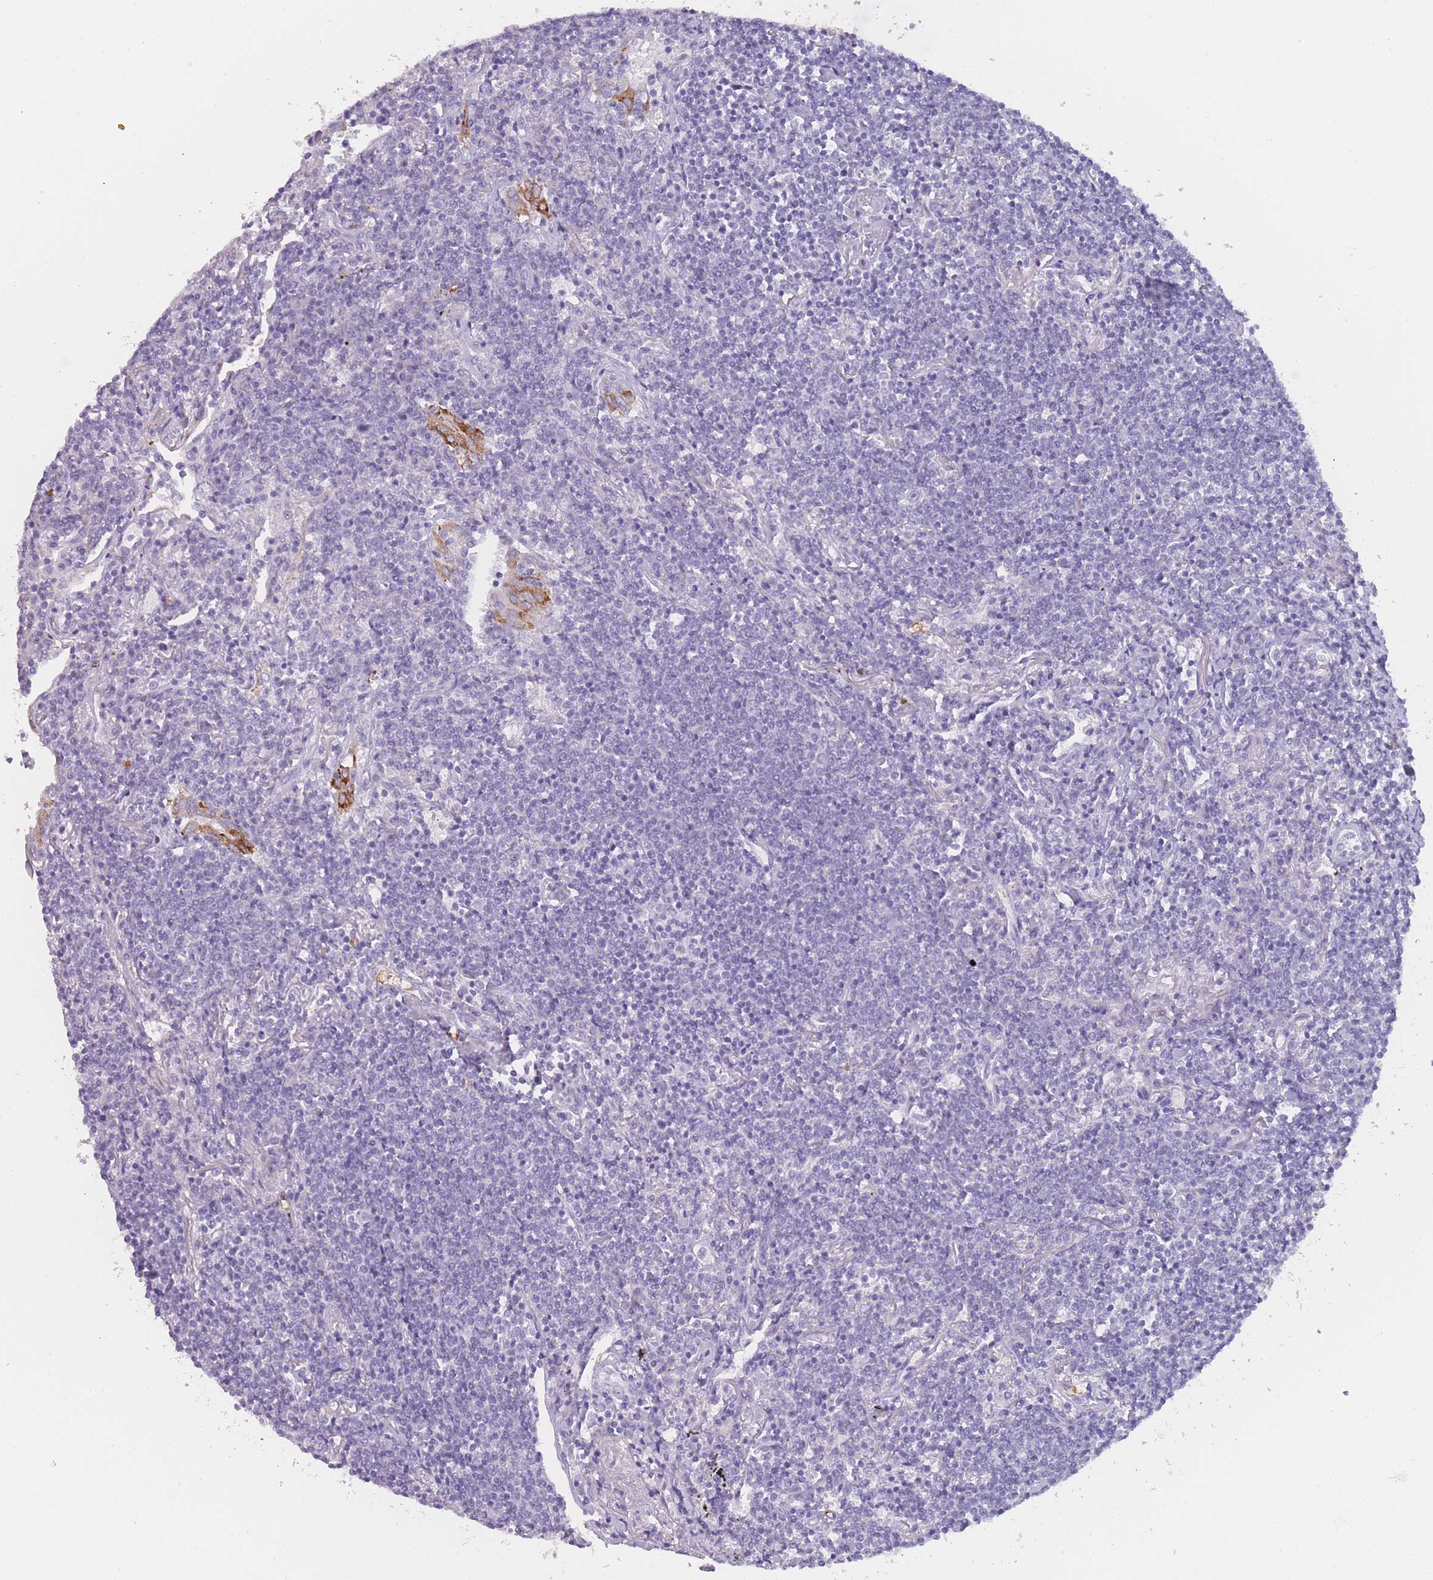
{"staining": {"intensity": "negative", "quantity": "none", "location": "none"}, "tissue": "lymphoma", "cell_type": "Tumor cells", "image_type": "cancer", "snomed": [{"axis": "morphology", "description": "Malignant lymphoma, non-Hodgkin's type, Low grade"}, {"axis": "topography", "description": "Lung"}], "caption": "Tumor cells show no significant positivity in malignant lymphoma, non-Hodgkin's type (low-grade).", "gene": "ZNF627", "patient": {"sex": "female", "age": 71}}